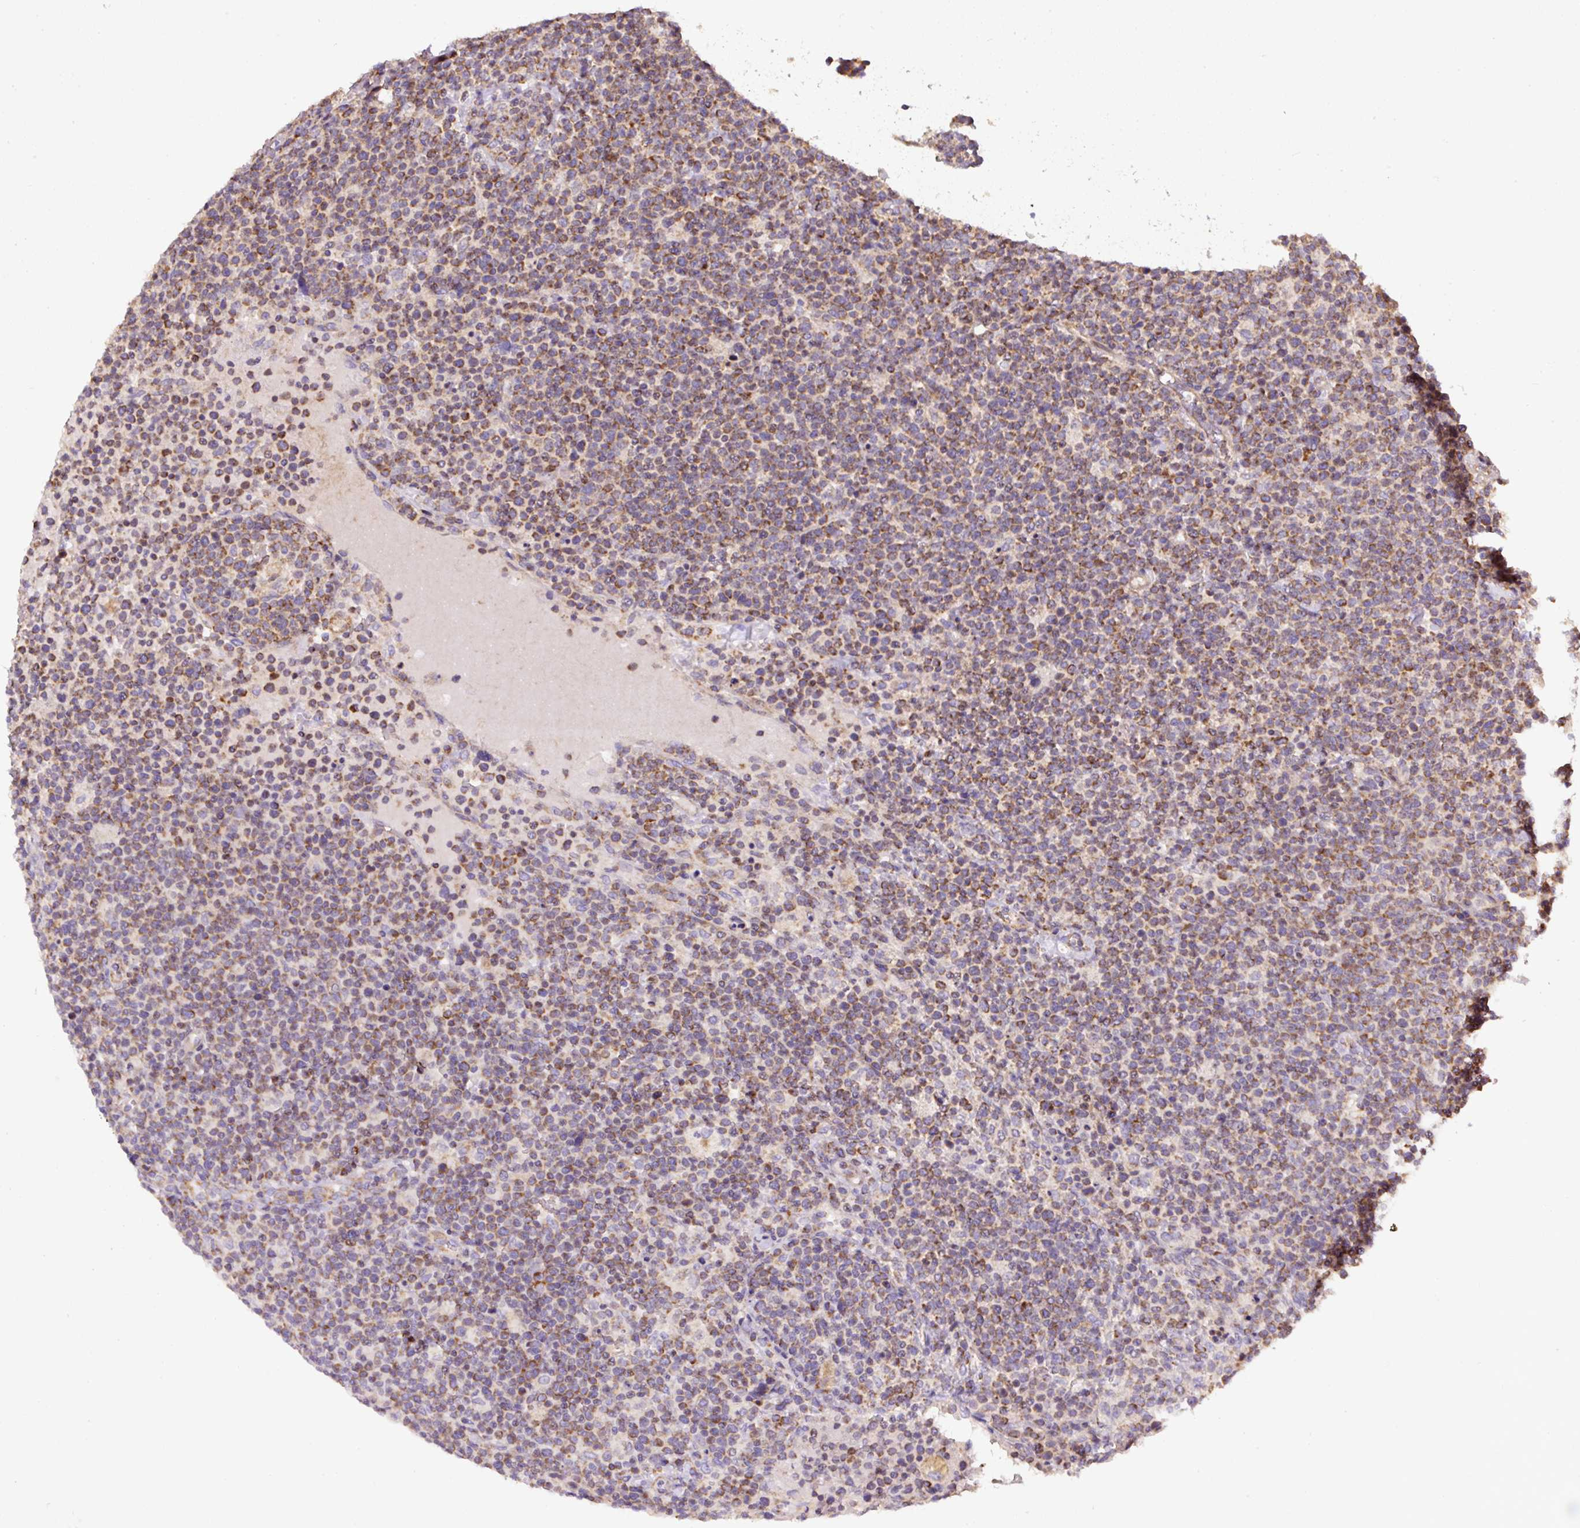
{"staining": {"intensity": "moderate", "quantity": ">75%", "location": "cytoplasmic/membranous"}, "tissue": "lymphoma", "cell_type": "Tumor cells", "image_type": "cancer", "snomed": [{"axis": "morphology", "description": "Malignant lymphoma, non-Hodgkin's type, High grade"}, {"axis": "topography", "description": "Lymph node"}], "caption": "Immunohistochemical staining of lymphoma shows moderate cytoplasmic/membranous protein staining in approximately >75% of tumor cells.", "gene": "NDUFAF2", "patient": {"sex": "male", "age": 61}}